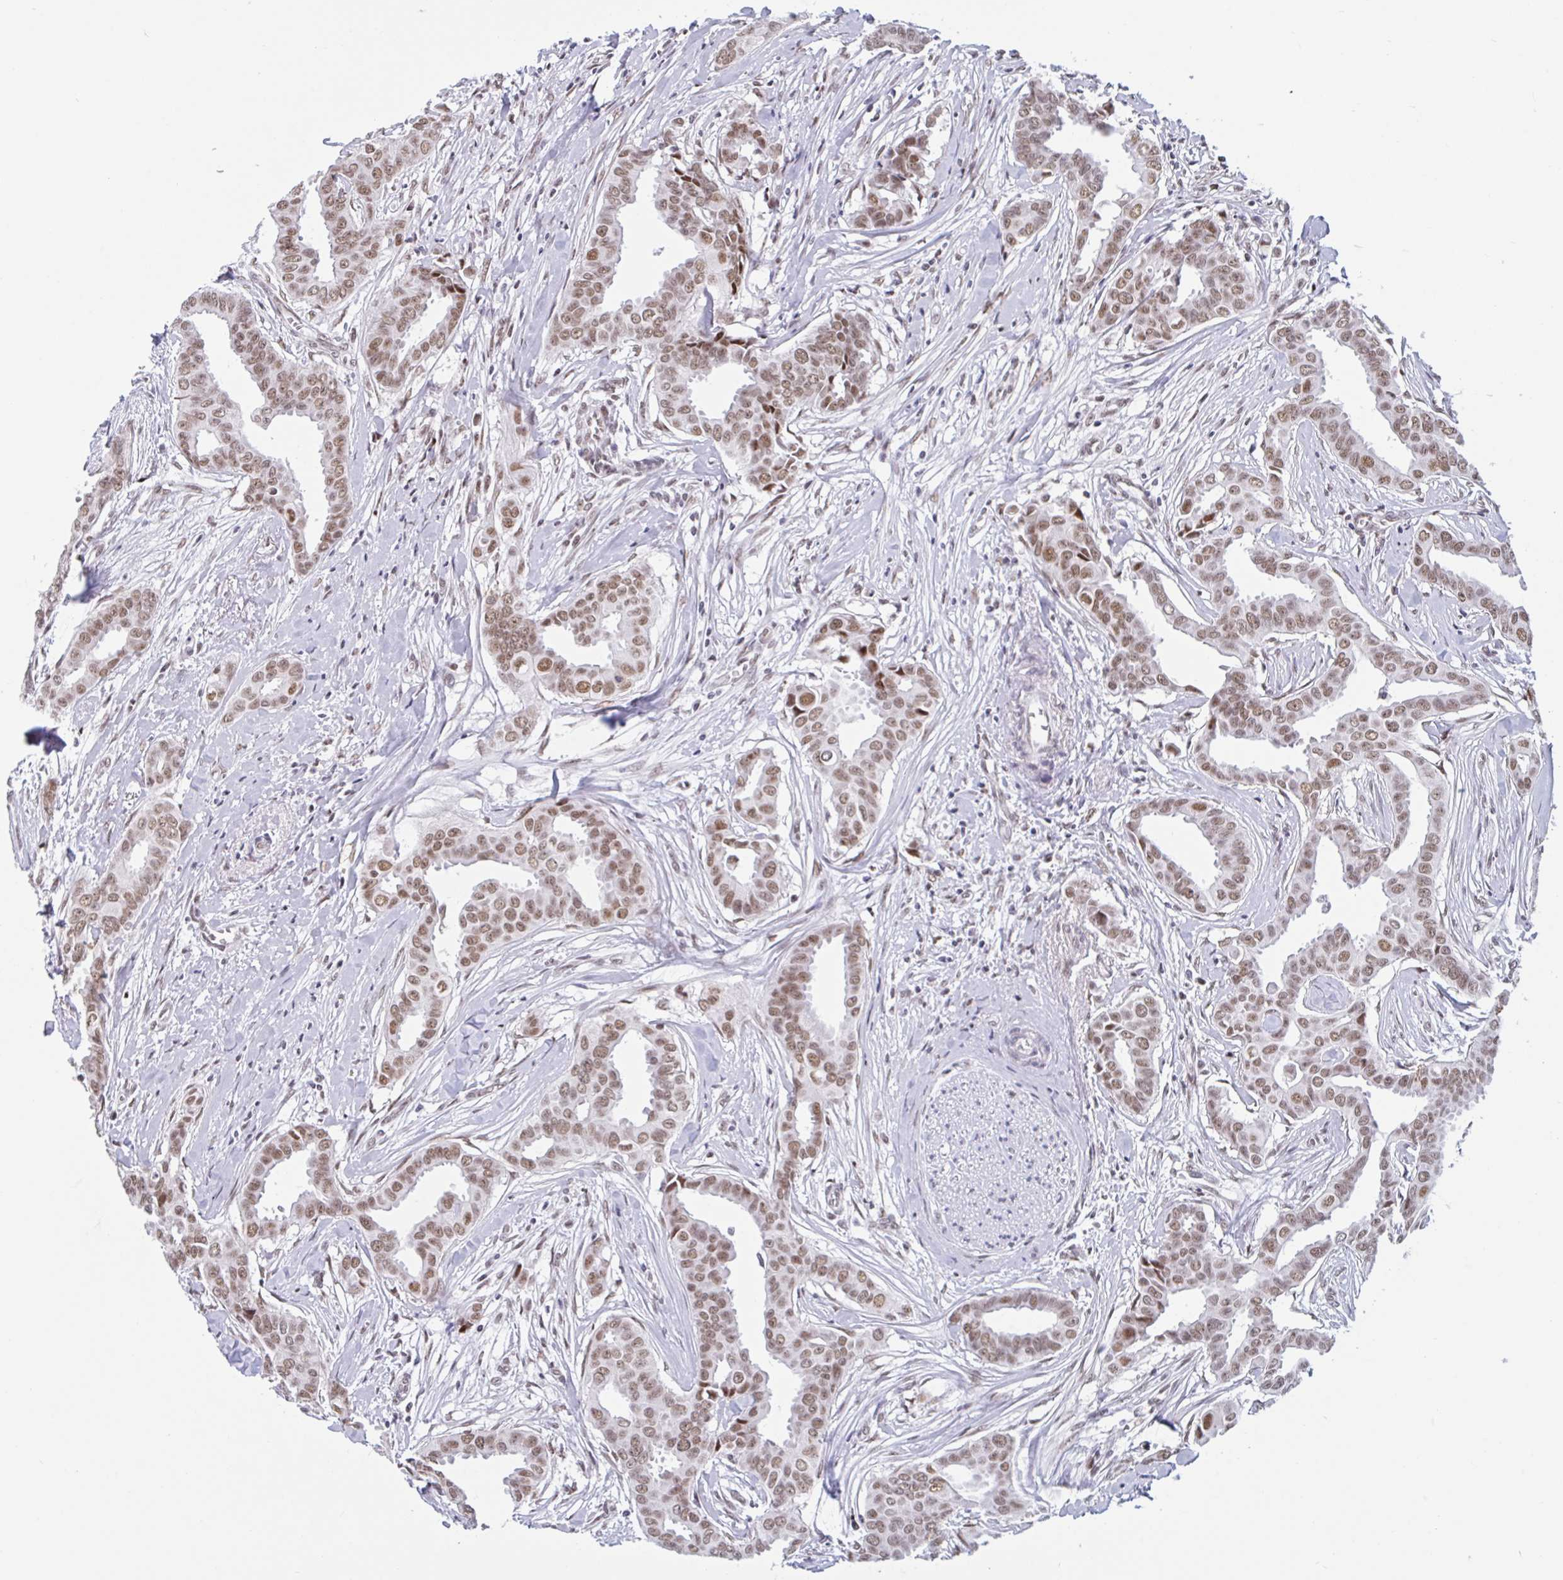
{"staining": {"intensity": "moderate", "quantity": ">75%", "location": "nuclear"}, "tissue": "breast cancer", "cell_type": "Tumor cells", "image_type": "cancer", "snomed": [{"axis": "morphology", "description": "Duct carcinoma"}, {"axis": "topography", "description": "Breast"}], "caption": "Tumor cells exhibit medium levels of moderate nuclear positivity in approximately >75% of cells in human invasive ductal carcinoma (breast). (brown staining indicates protein expression, while blue staining denotes nuclei).", "gene": "CBFA2T2", "patient": {"sex": "female", "age": 45}}